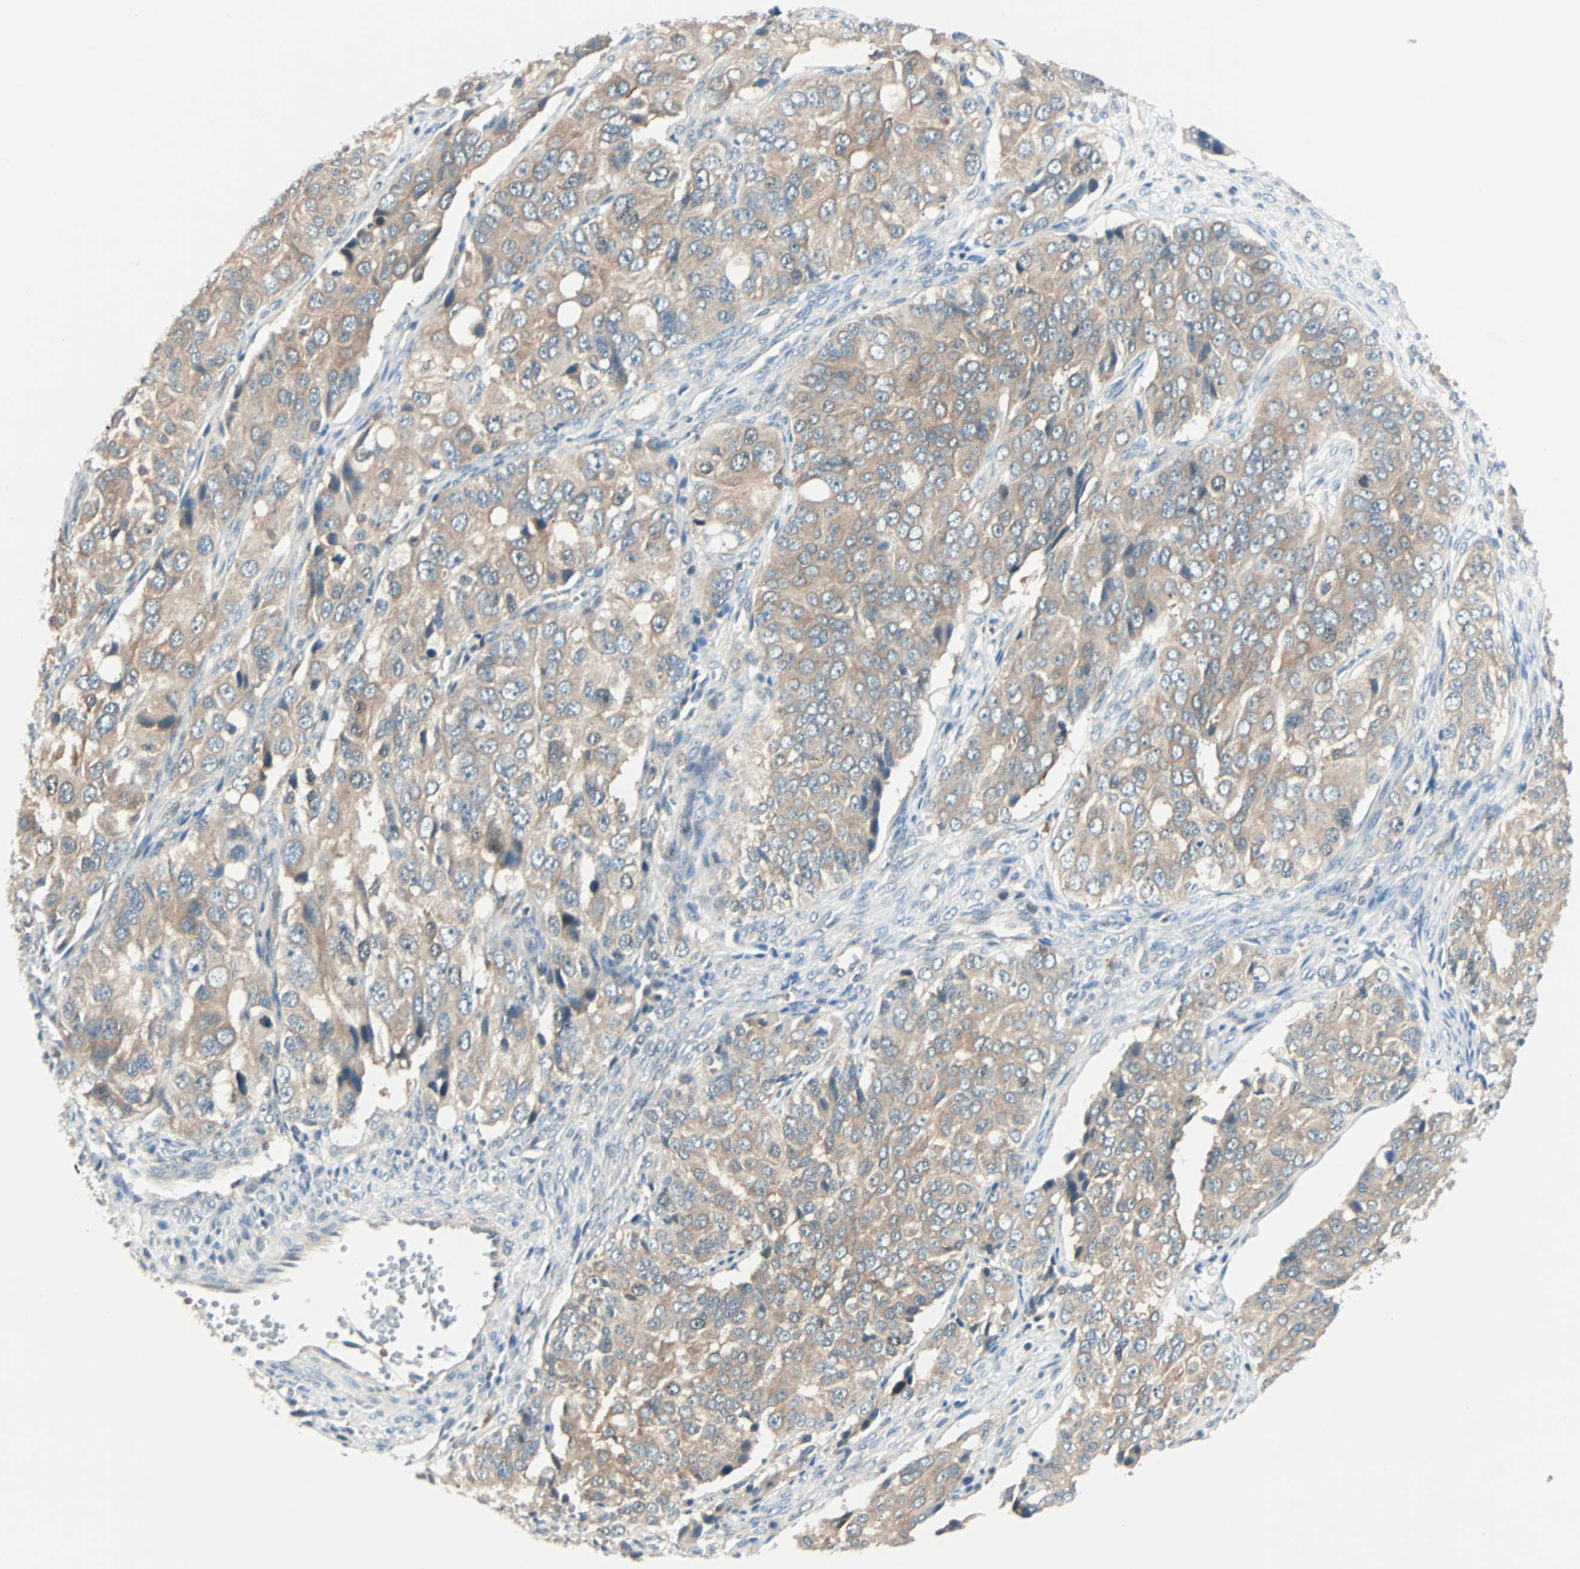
{"staining": {"intensity": "weak", "quantity": ">75%", "location": "cytoplasmic/membranous"}, "tissue": "ovarian cancer", "cell_type": "Tumor cells", "image_type": "cancer", "snomed": [{"axis": "morphology", "description": "Carcinoma, endometroid"}, {"axis": "topography", "description": "Ovary"}], "caption": "Protein staining displays weak cytoplasmic/membranous staining in approximately >75% of tumor cells in ovarian cancer. The protein is shown in brown color, while the nuclei are stained blue.", "gene": "SMIM8", "patient": {"sex": "female", "age": 51}}